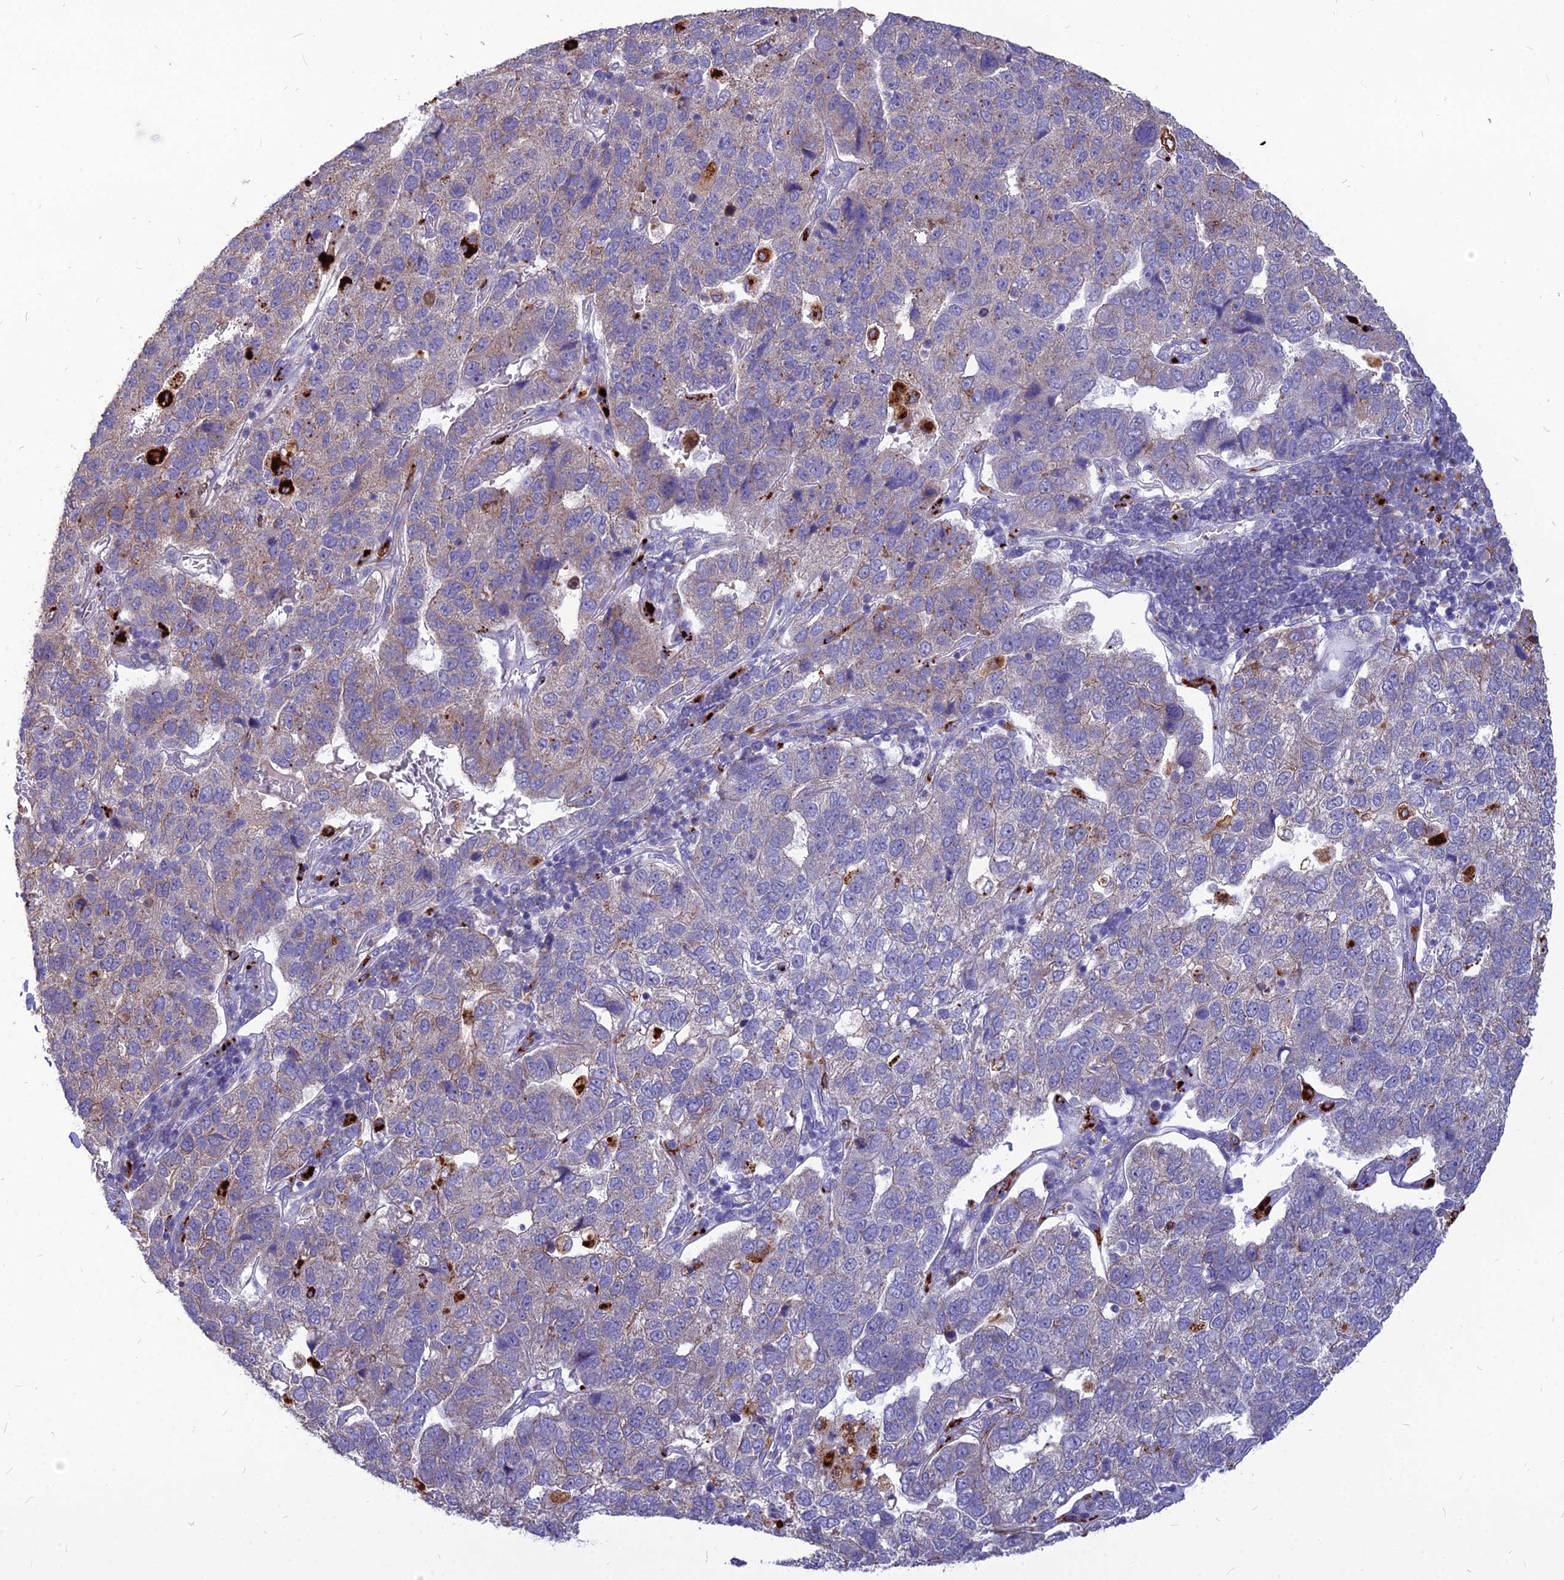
{"staining": {"intensity": "weak", "quantity": ">75%", "location": "cytoplasmic/membranous"}, "tissue": "pancreatic cancer", "cell_type": "Tumor cells", "image_type": "cancer", "snomed": [{"axis": "morphology", "description": "Adenocarcinoma, NOS"}, {"axis": "topography", "description": "Pancreas"}], "caption": "Brown immunohistochemical staining in human pancreatic cancer reveals weak cytoplasmic/membranous positivity in about >75% of tumor cells.", "gene": "PCED1B", "patient": {"sex": "female", "age": 61}}